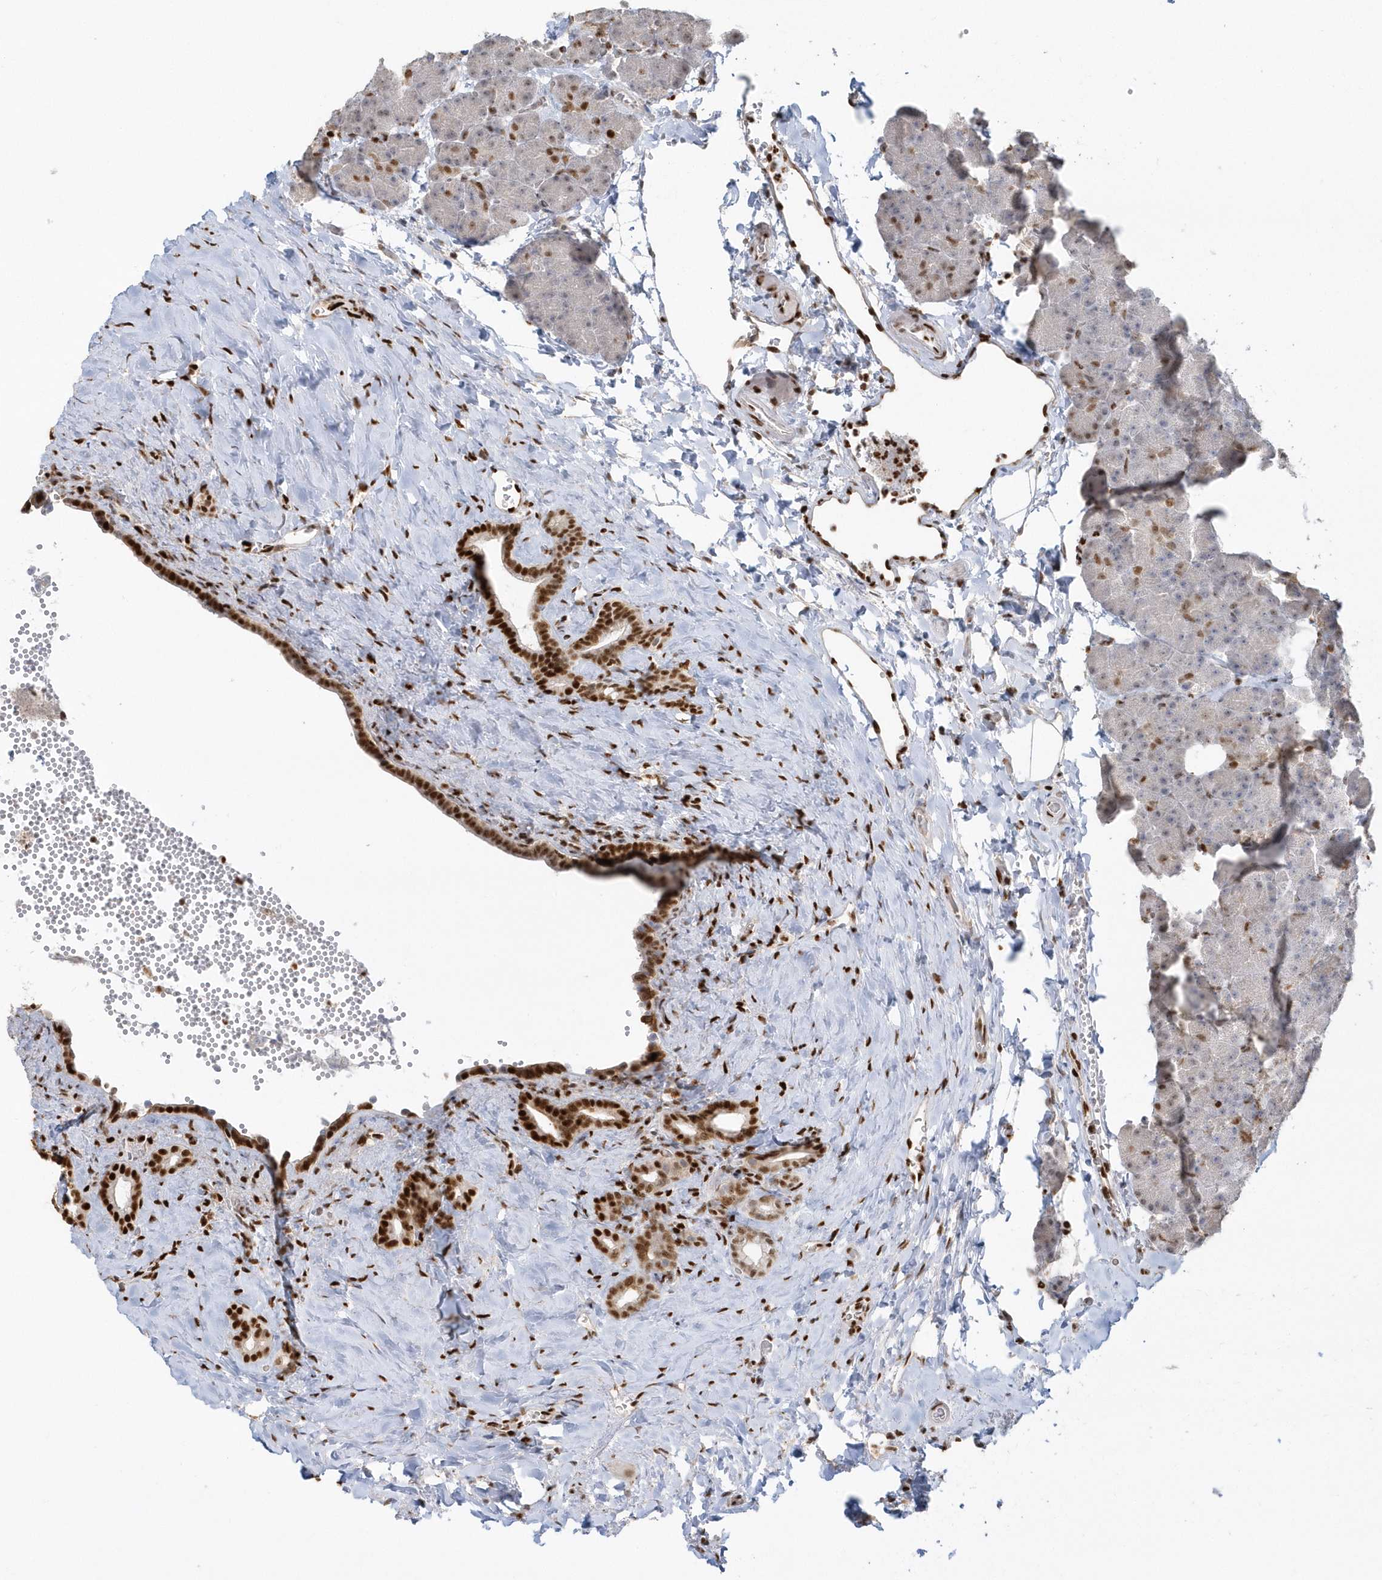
{"staining": {"intensity": "strong", "quantity": "<25%", "location": "nuclear"}, "tissue": "pancreas", "cell_type": "Exocrine glandular cells", "image_type": "normal", "snomed": [{"axis": "morphology", "description": "Normal tissue, NOS"}, {"axis": "morphology", "description": "Carcinoid, malignant, NOS"}, {"axis": "topography", "description": "Pancreas"}], "caption": "Exocrine glandular cells exhibit medium levels of strong nuclear staining in approximately <25% of cells in unremarkable pancreas.", "gene": "SUMO2", "patient": {"sex": "female", "age": 35}}